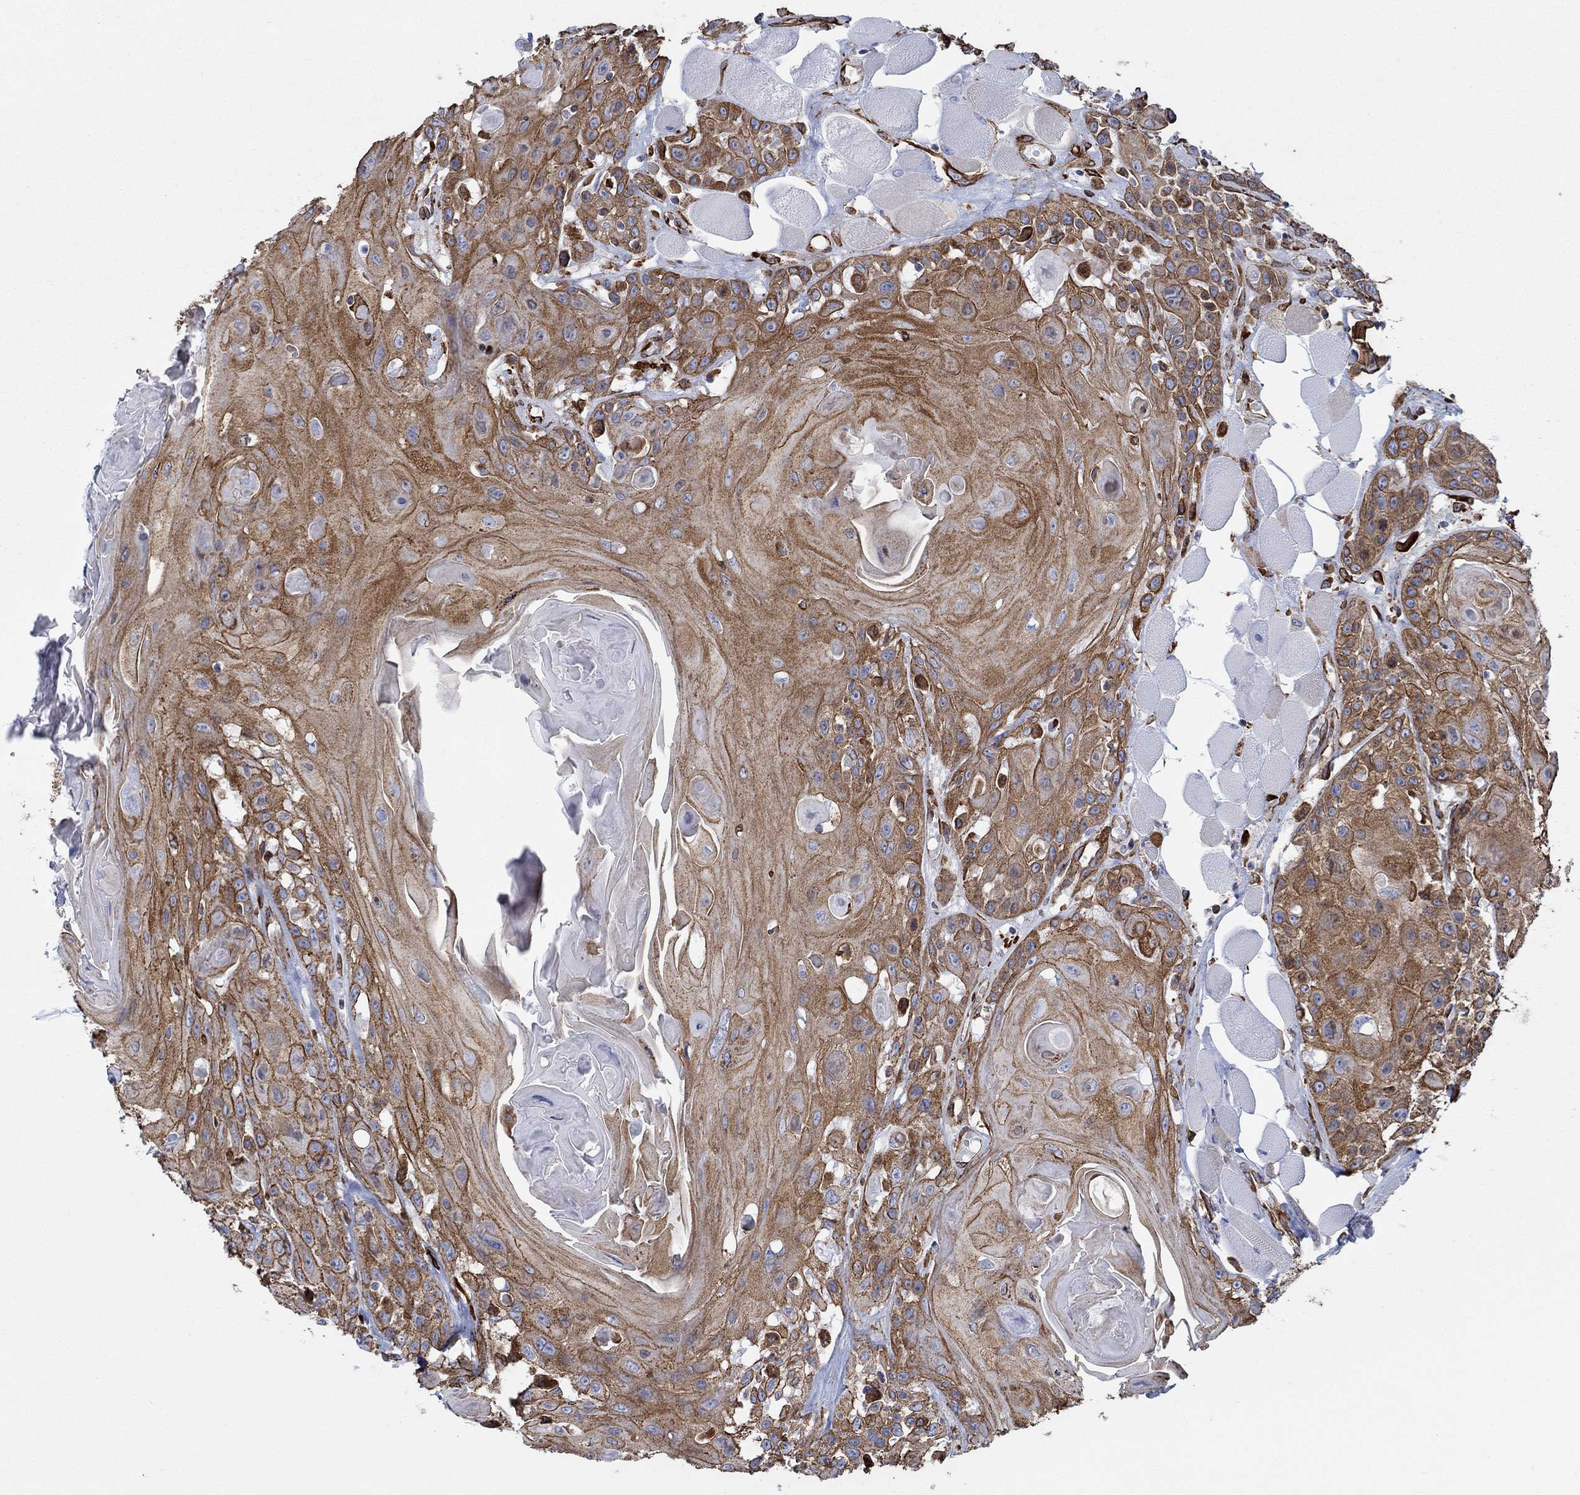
{"staining": {"intensity": "strong", "quantity": "25%-75%", "location": "cytoplasmic/membranous"}, "tissue": "head and neck cancer", "cell_type": "Tumor cells", "image_type": "cancer", "snomed": [{"axis": "morphology", "description": "Squamous cell carcinoma, NOS"}, {"axis": "topography", "description": "Head-Neck"}], "caption": "This is a micrograph of IHC staining of head and neck cancer (squamous cell carcinoma), which shows strong staining in the cytoplasmic/membranous of tumor cells.", "gene": "STC2", "patient": {"sex": "female", "age": 59}}